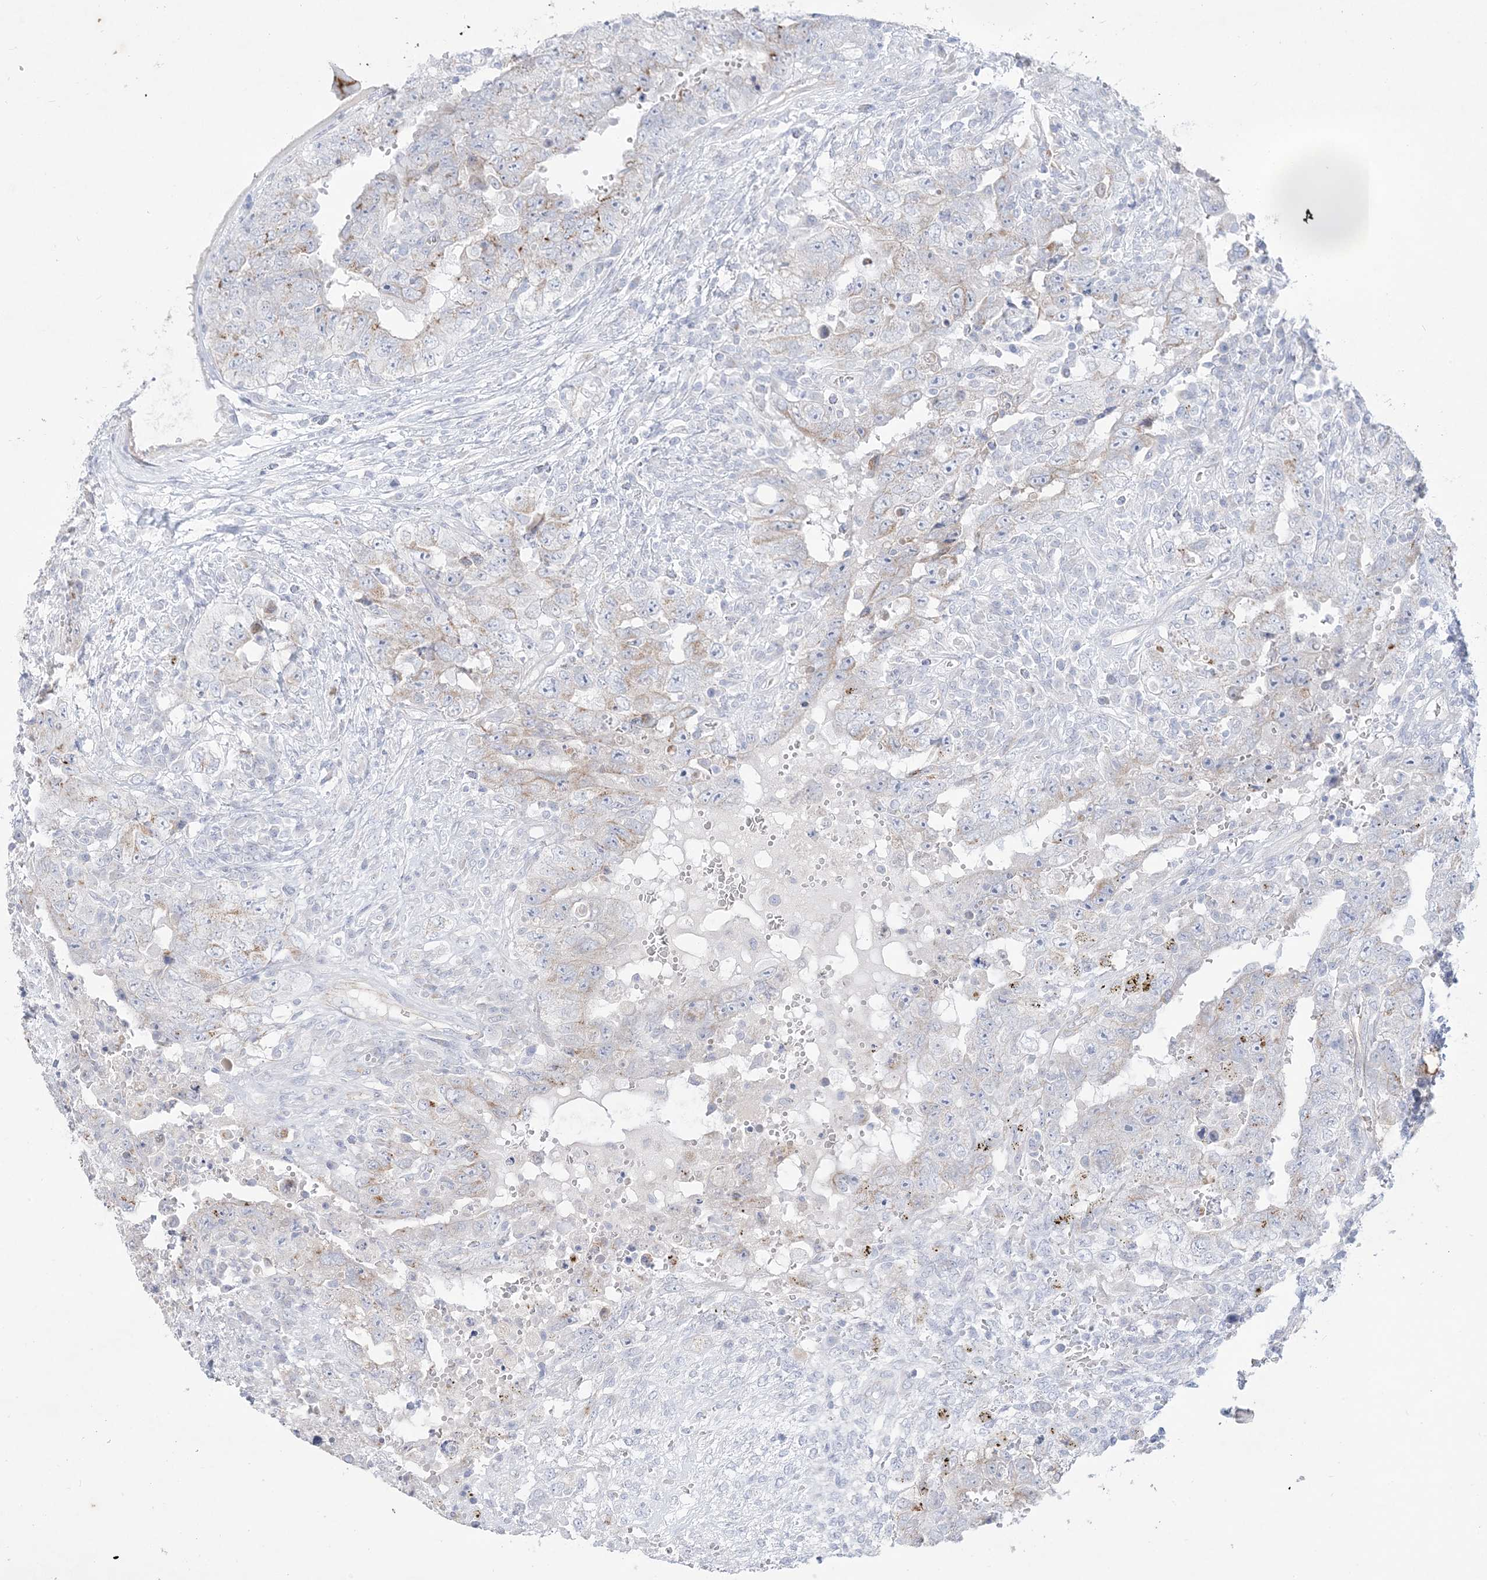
{"staining": {"intensity": "weak", "quantity": "<25%", "location": "cytoplasmic/membranous"}, "tissue": "testis cancer", "cell_type": "Tumor cells", "image_type": "cancer", "snomed": [{"axis": "morphology", "description": "Carcinoma, Embryonal, NOS"}, {"axis": "topography", "description": "Testis"}], "caption": "Immunohistochemistry (IHC) histopathology image of human testis cancer (embryonal carcinoma) stained for a protein (brown), which demonstrates no staining in tumor cells.", "gene": "B3GNT7", "patient": {"sex": "male", "age": 26}}